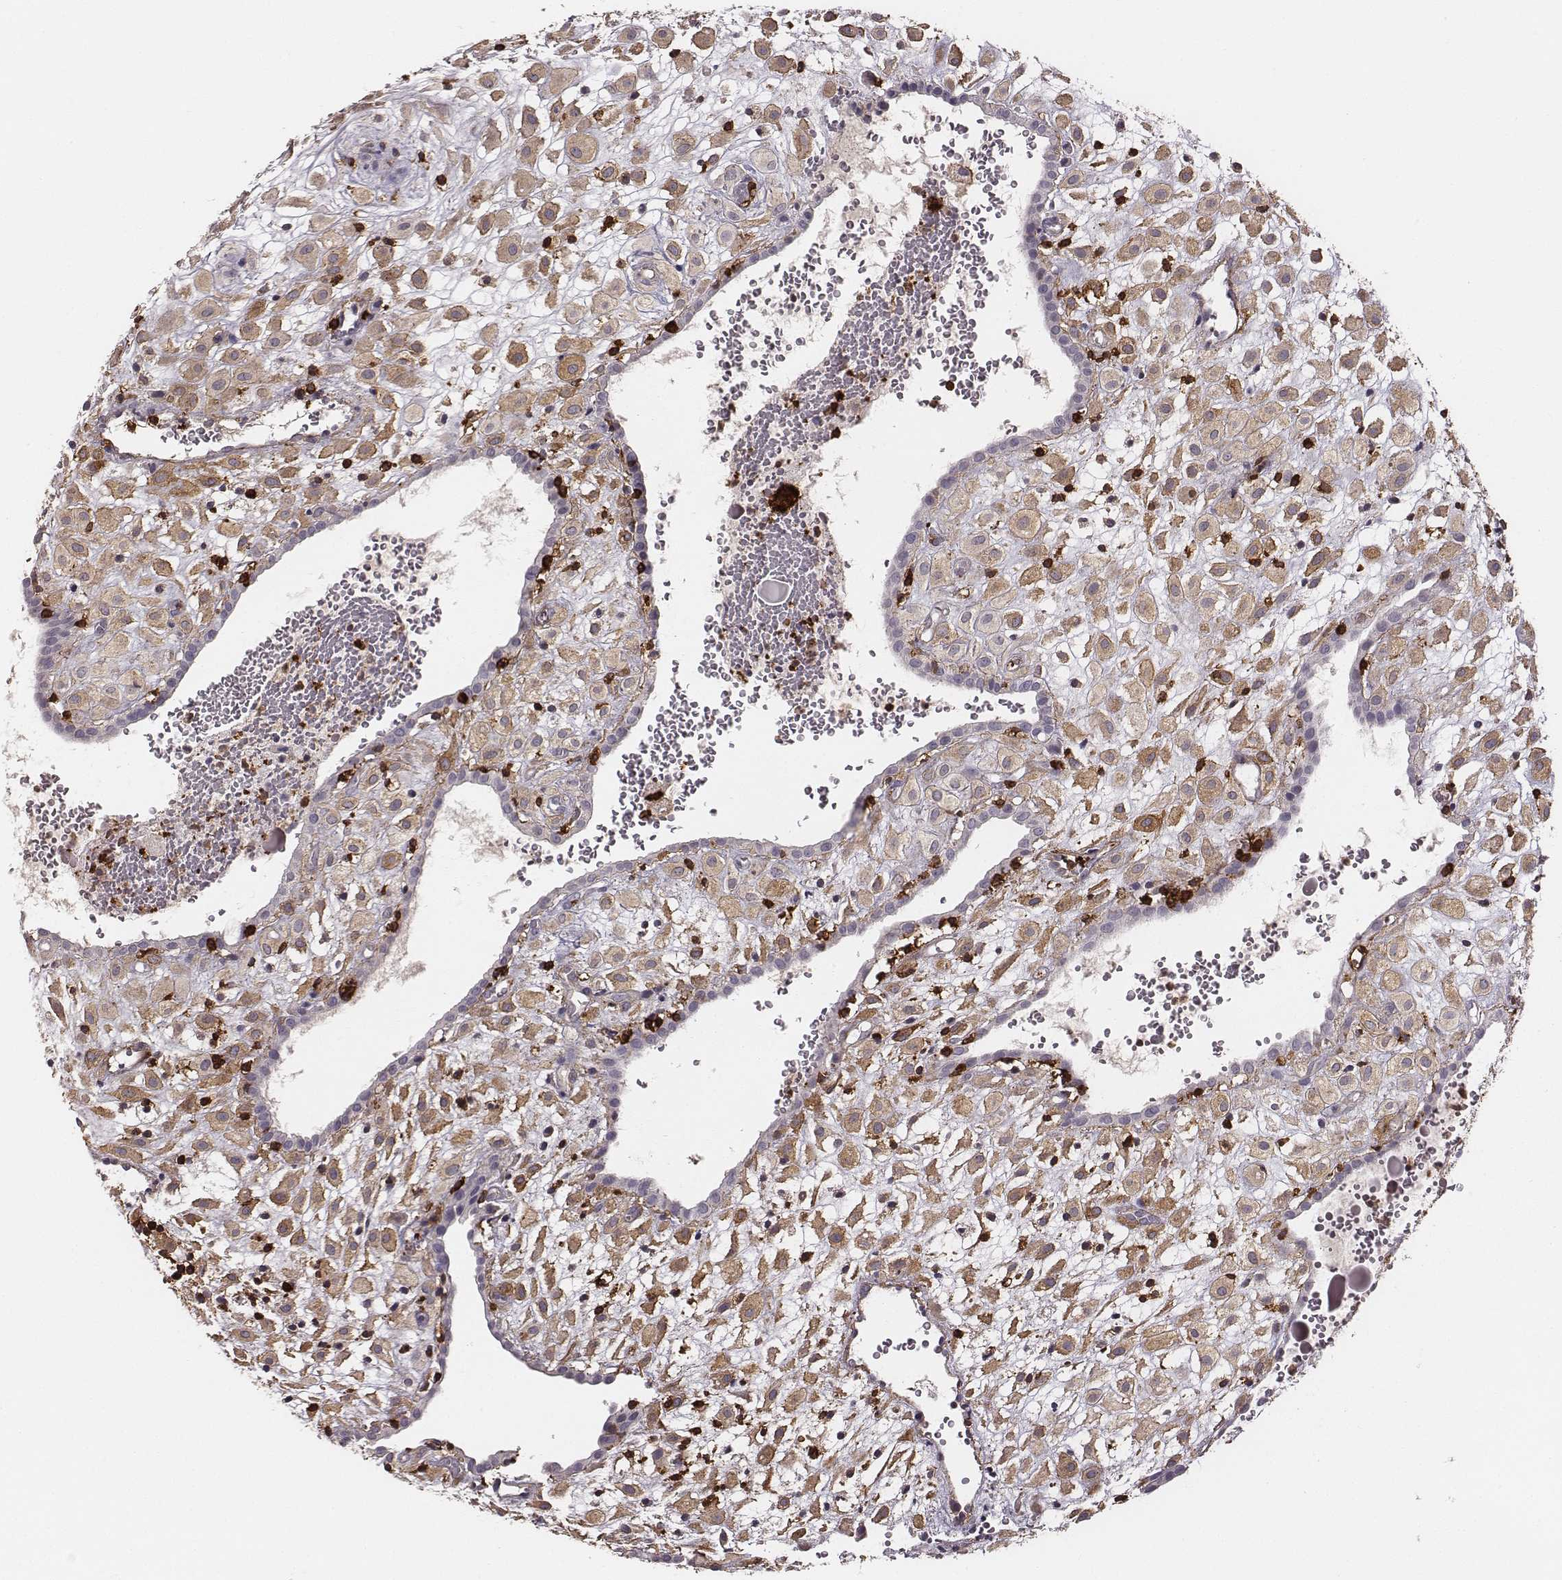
{"staining": {"intensity": "moderate", "quantity": "<25%", "location": "cytoplasmic/membranous"}, "tissue": "placenta", "cell_type": "Decidual cells", "image_type": "normal", "snomed": [{"axis": "morphology", "description": "Normal tissue, NOS"}, {"axis": "topography", "description": "Placenta"}], "caption": "A high-resolution histopathology image shows immunohistochemistry staining of normal placenta, which reveals moderate cytoplasmic/membranous positivity in about <25% of decidual cells.", "gene": "ZYX", "patient": {"sex": "female", "age": 24}}